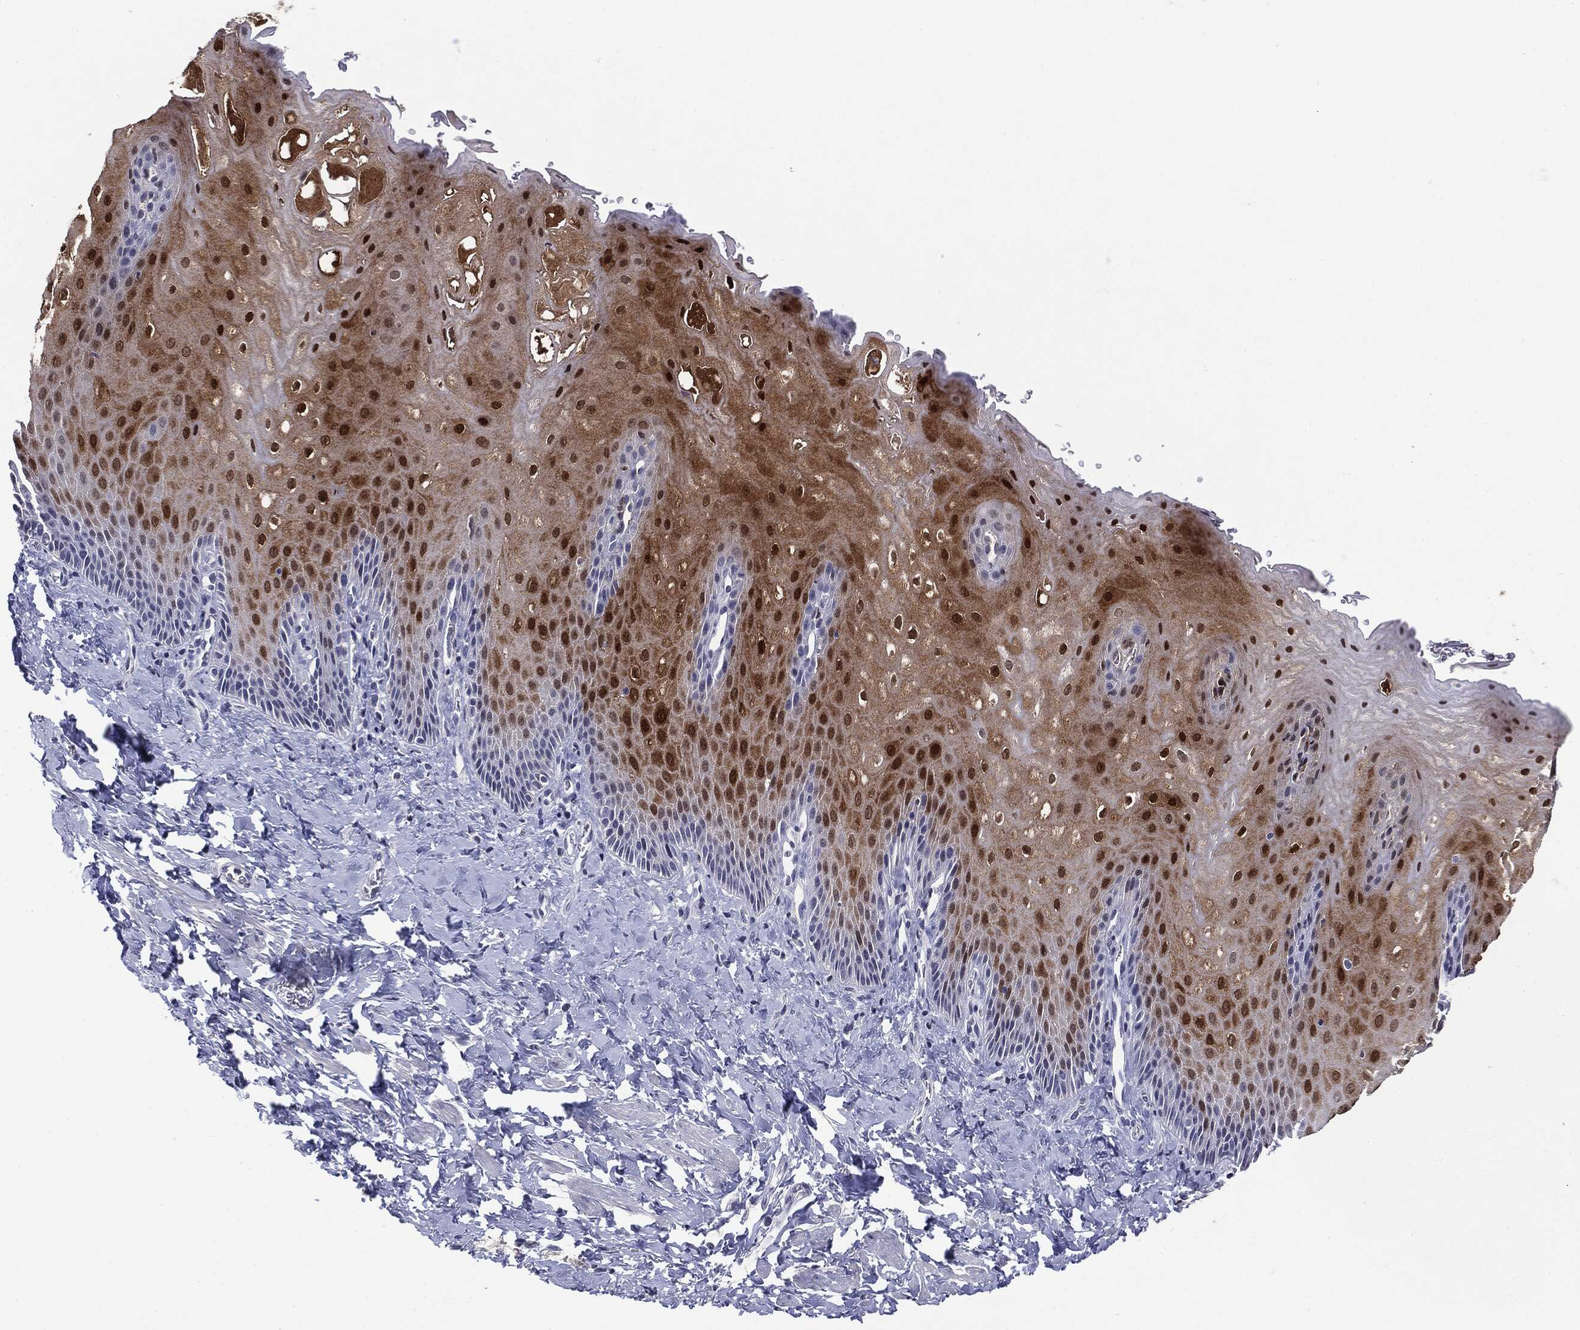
{"staining": {"intensity": "strong", "quantity": "25%-75%", "location": "nuclear"}, "tissue": "esophagus", "cell_type": "Squamous epithelial cells", "image_type": "normal", "snomed": [{"axis": "morphology", "description": "Normal tissue, NOS"}, {"axis": "topography", "description": "Esophagus"}], "caption": "Strong nuclear positivity is appreciated in approximately 25%-75% of squamous epithelial cells in unremarkable esophagus.", "gene": "SERPINB4", "patient": {"sex": "male", "age": 64}}